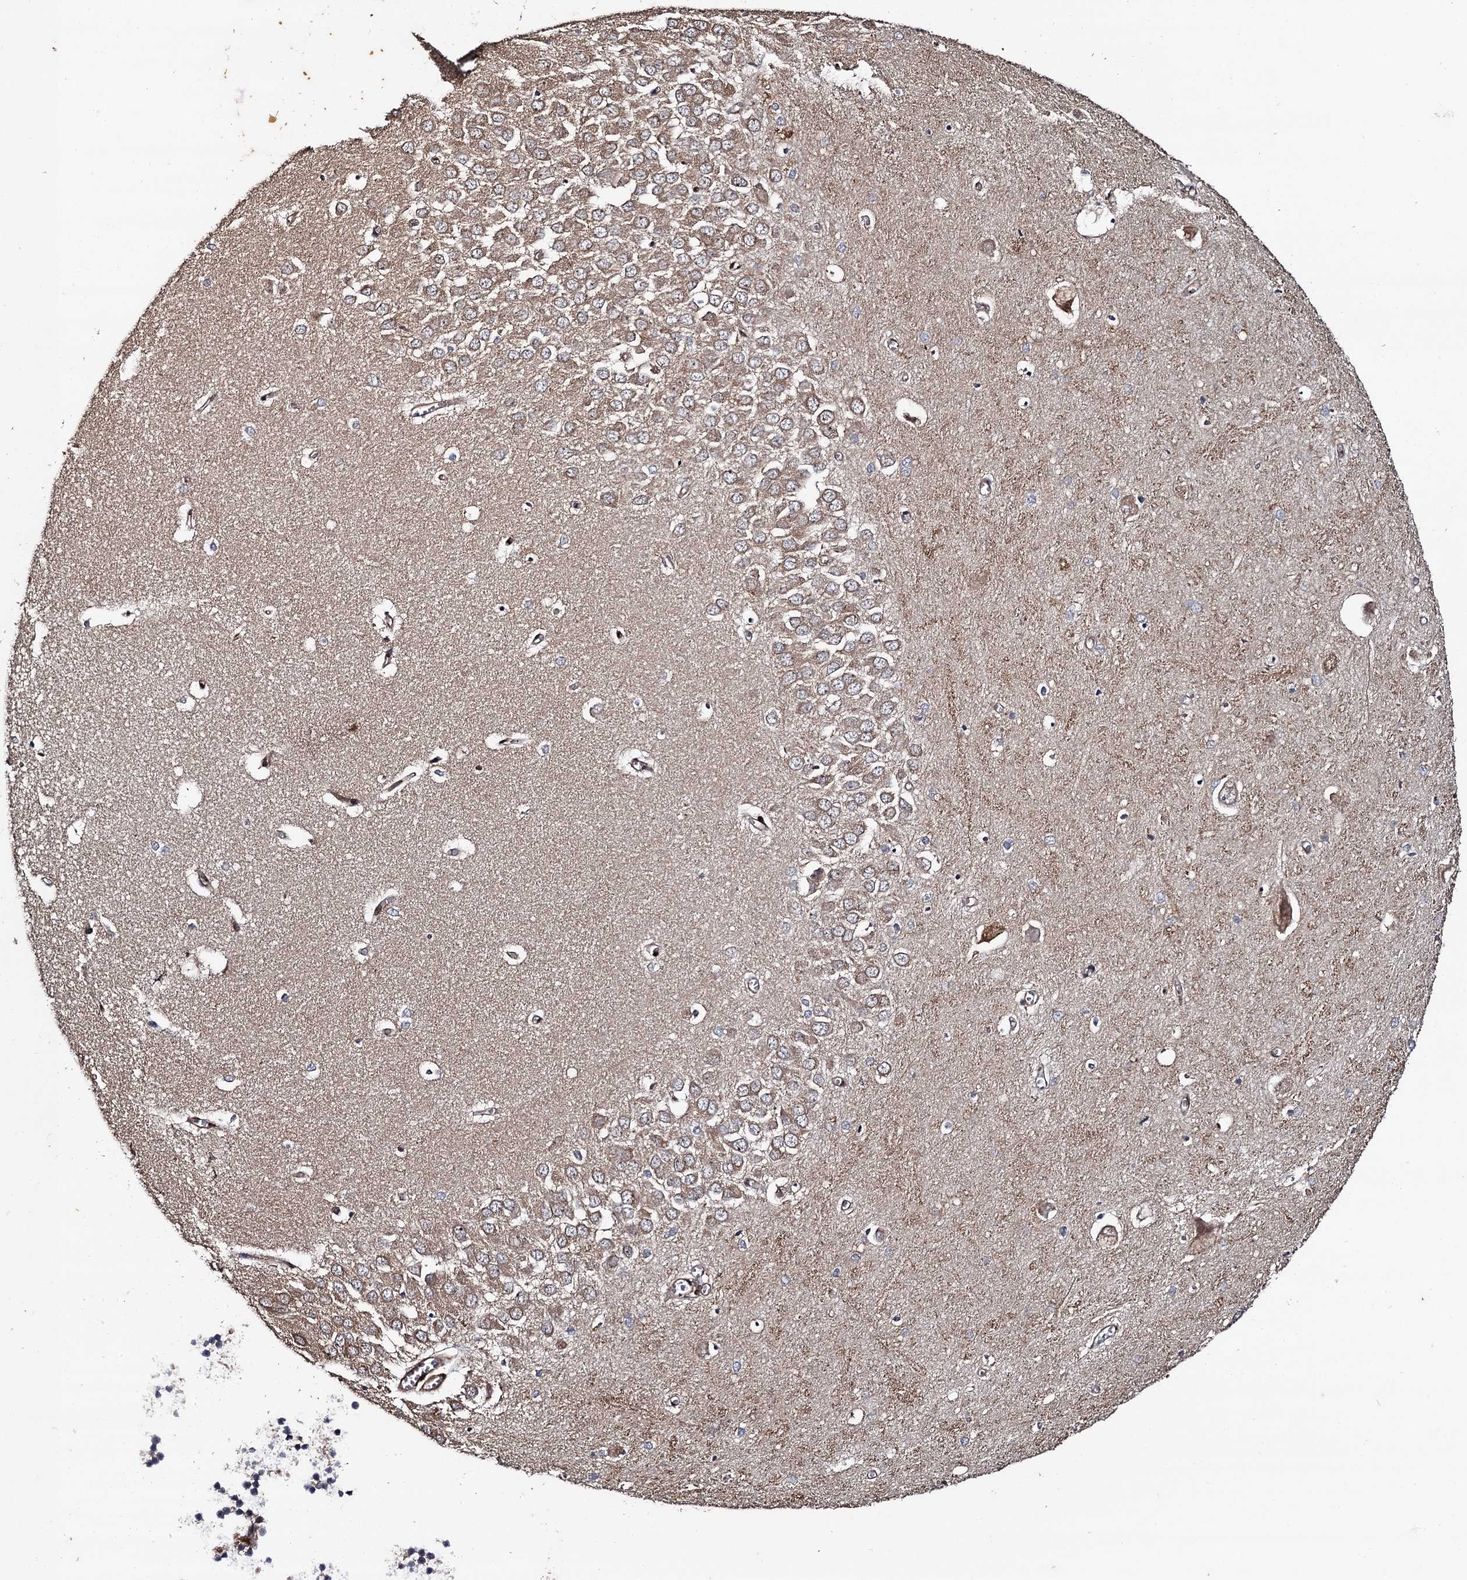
{"staining": {"intensity": "weak", "quantity": "<25%", "location": "cytoplasmic/membranous"}, "tissue": "hippocampus", "cell_type": "Glial cells", "image_type": "normal", "snomed": [{"axis": "morphology", "description": "Normal tissue, NOS"}, {"axis": "topography", "description": "Hippocampus"}], "caption": "Image shows no significant protein positivity in glial cells of normal hippocampus.", "gene": "BORA", "patient": {"sex": "male", "age": 70}}